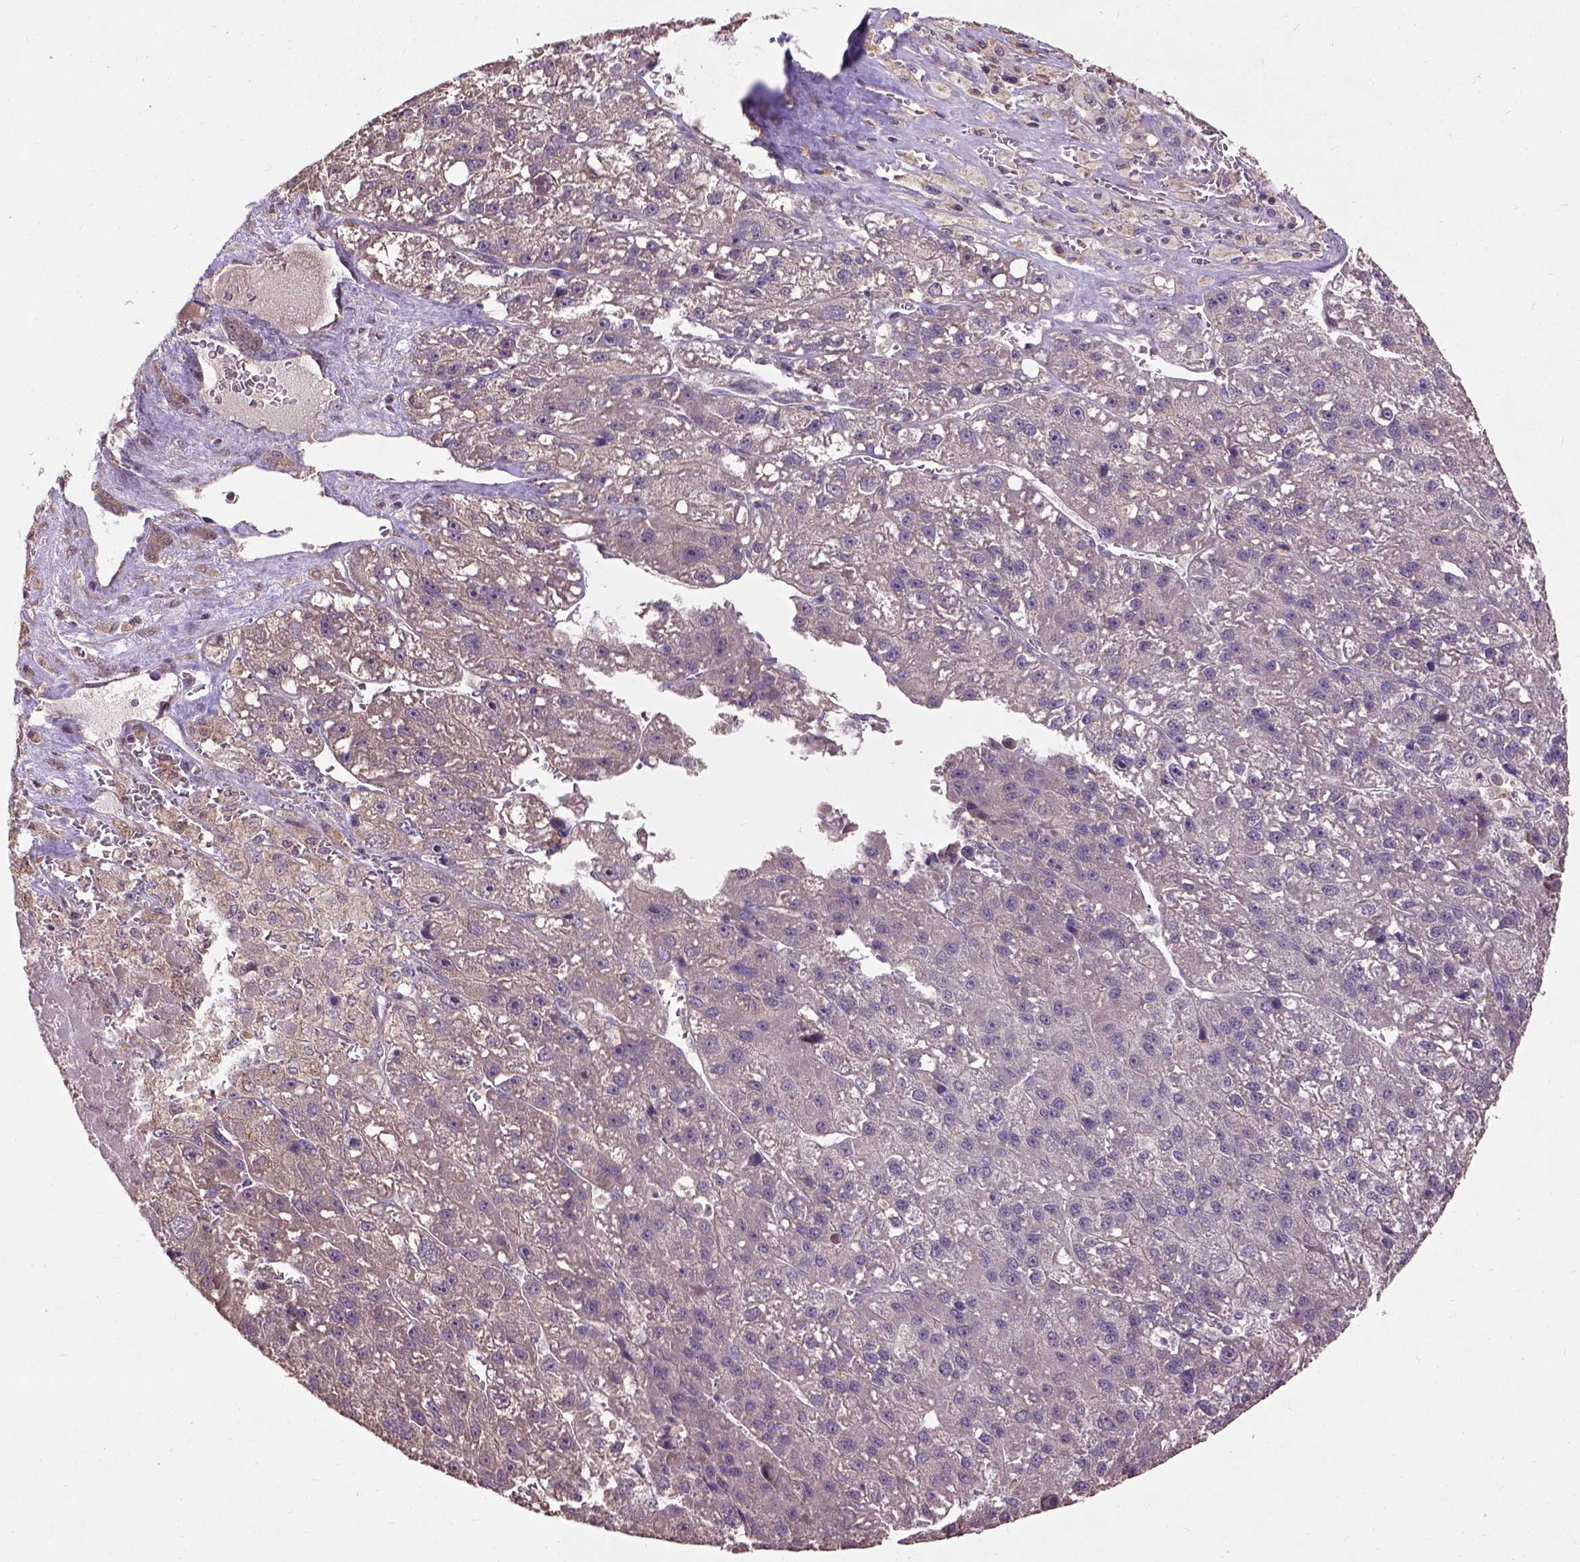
{"staining": {"intensity": "negative", "quantity": "none", "location": "none"}, "tissue": "liver cancer", "cell_type": "Tumor cells", "image_type": "cancer", "snomed": [{"axis": "morphology", "description": "Carcinoma, Hepatocellular, NOS"}, {"axis": "topography", "description": "Liver"}], "caption": "An immunohistochemistry (IHC) image of hepatocellular carcinoma (liver) is shown. There is no staining in tumor cells of hepatocellular carcinoma (liver).", "gene": "KBTBD8", "patient": {"sex": "female", "age": 70}}